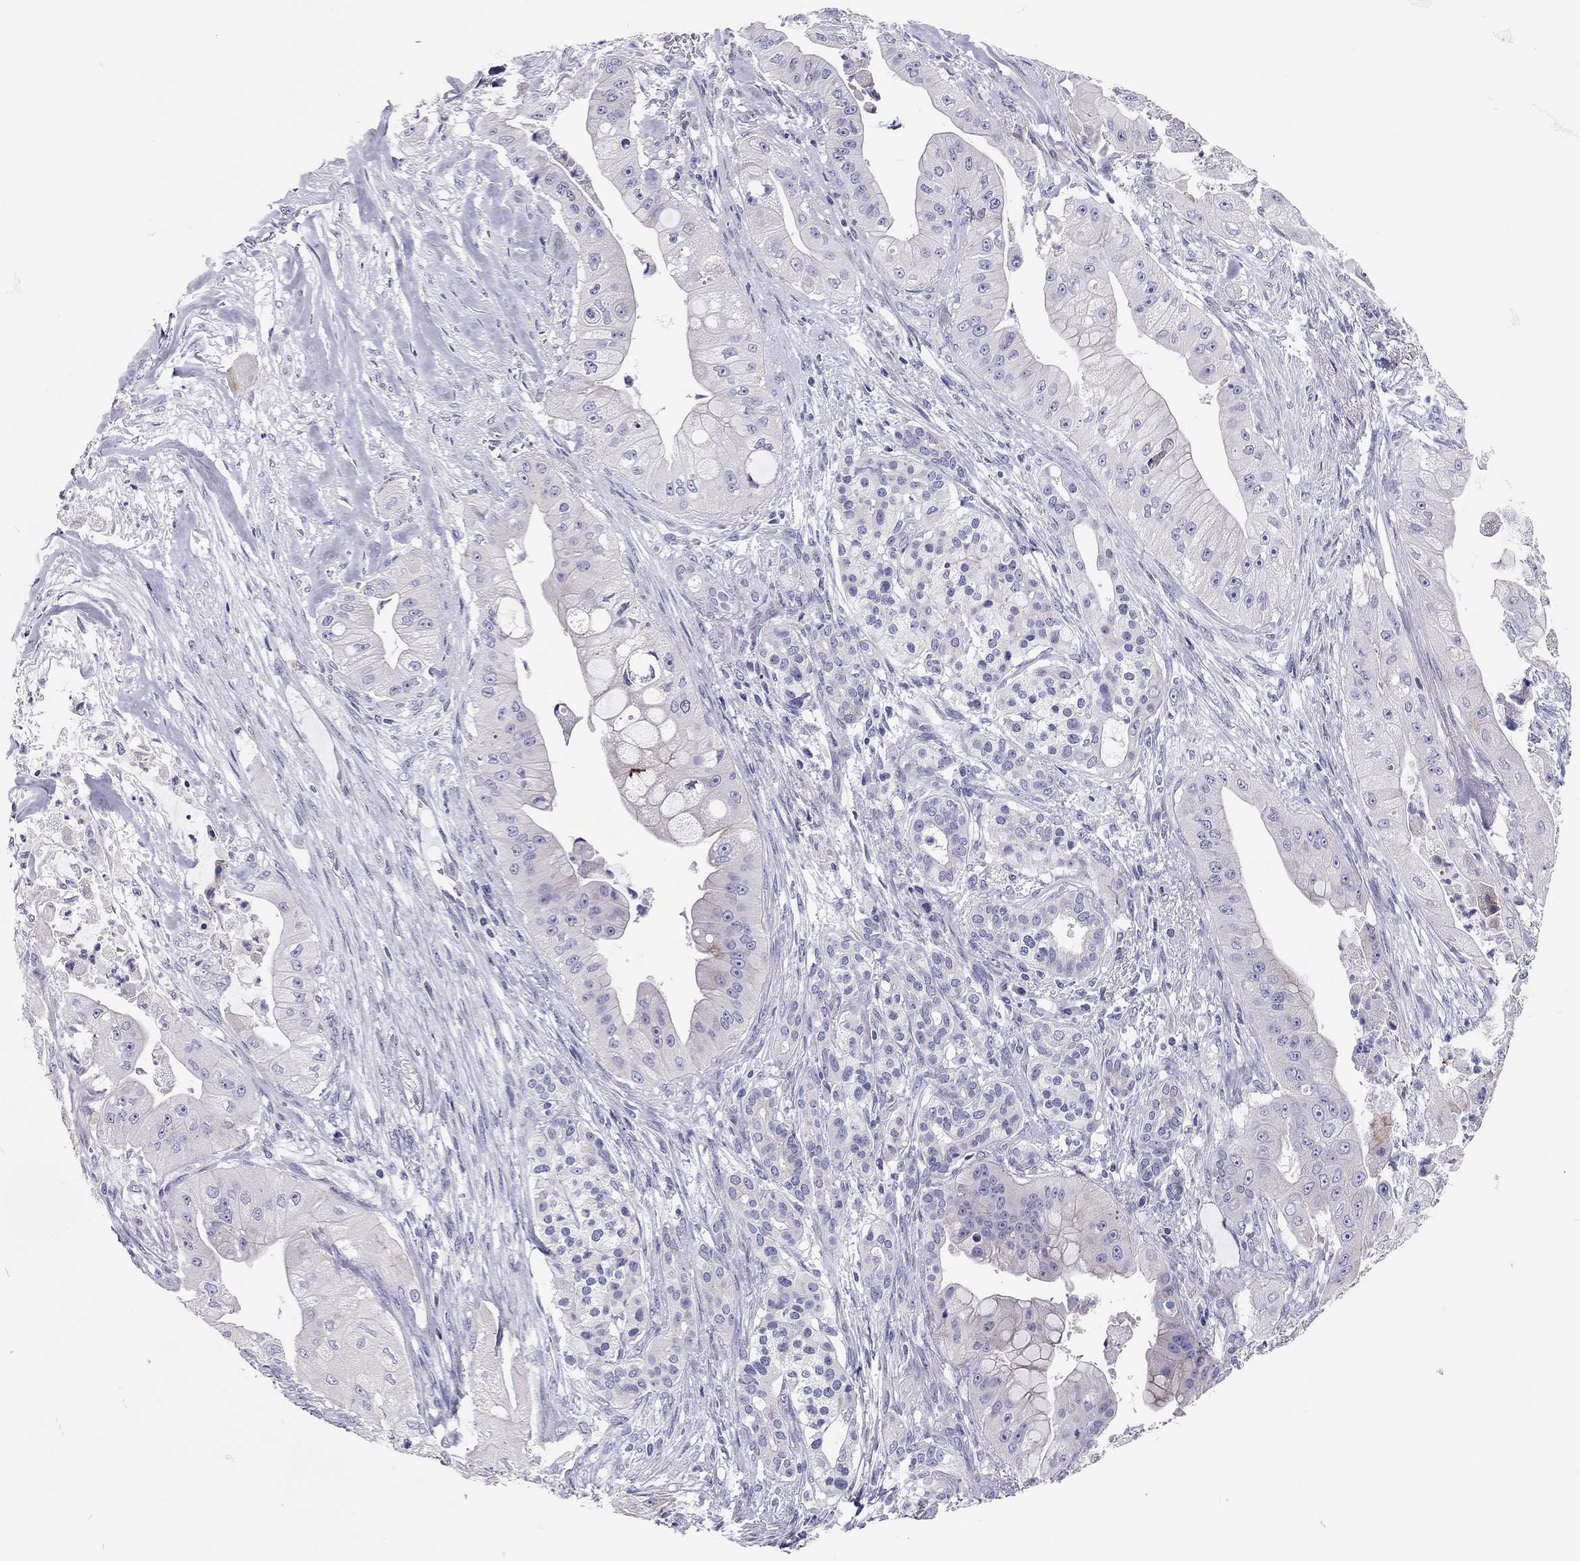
{"staining": {"intensity": "negative", "quantity": "none", "location": "none"}, "tissue": "pancreatic cancer", "cell_type": "Tumor cells", "image_type": "cancer", "snomed": [{"axis": "morphology", "description": "Normal tissue, NOS"}, {"axis": "morphology", "description": "Inflammation, NOS"}, {"axis": "morphology", "description": "Adenocarcinoma, NOS"}, {"axis": "topography", "description": "Pancreas"}], "caption": "High power microscopy micrograph of an immunohistochemistry (IHC) image of pancreatic cancer, revealing no significant staining in tumor cells.", "gene": "SCARB1", "patient": {"sex": "male", "age": 57}}